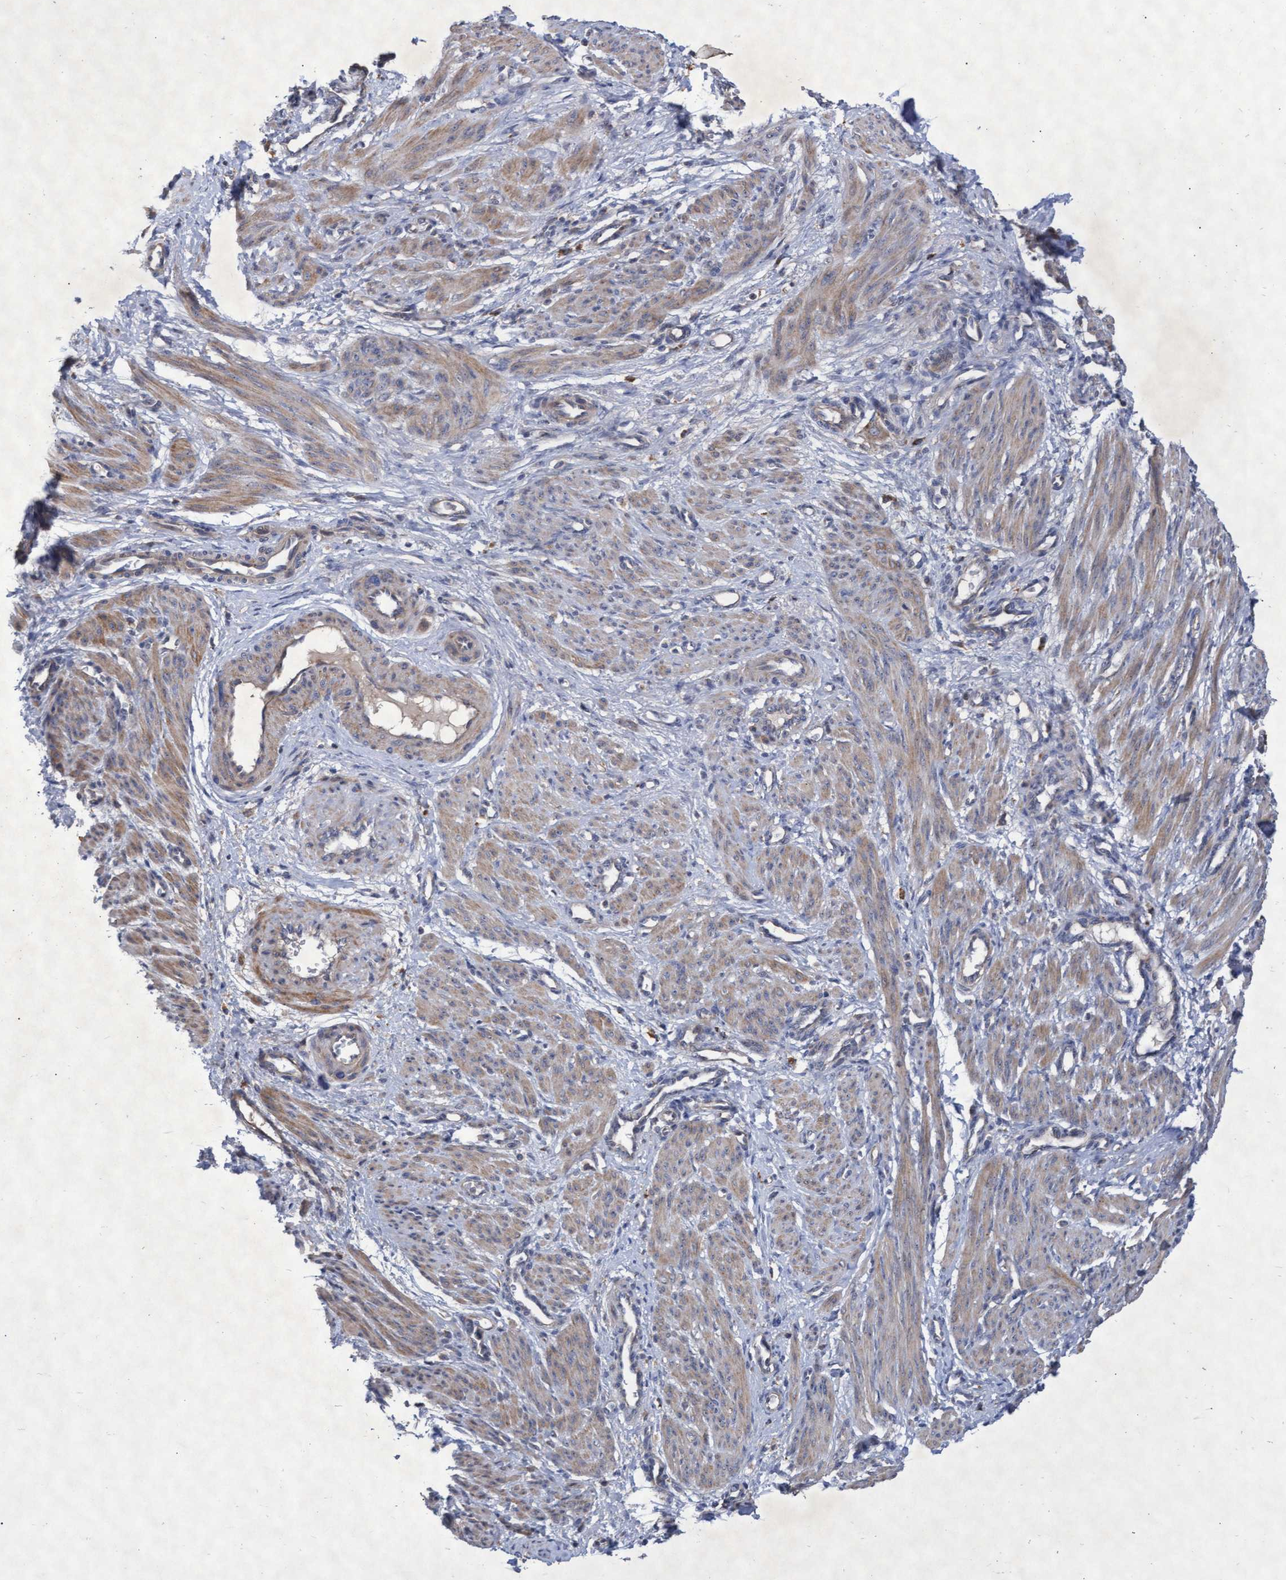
{"staining": {"intensity": "moderate", "quantity": ">75%", "location": "cytoplasmic/membranous"}, "tissue": "smooth muscle", "cell_type": "Smooth muscle cells", "image_type": "normal", "snomed": [{"axis": "morphology", "description": "Normal tissue, NOS"}, {"axis": "topography", "description": "Endometrium"}], "caption": "Moderate cytoplasmic/membranous staining for a protein is seen in approximately >75% of smooth muscle cells of normal smooth muscle using immunohistochemistry (IHC).", "gene": "ABCF2", "patient": {"sex": "female", "age": 33}}